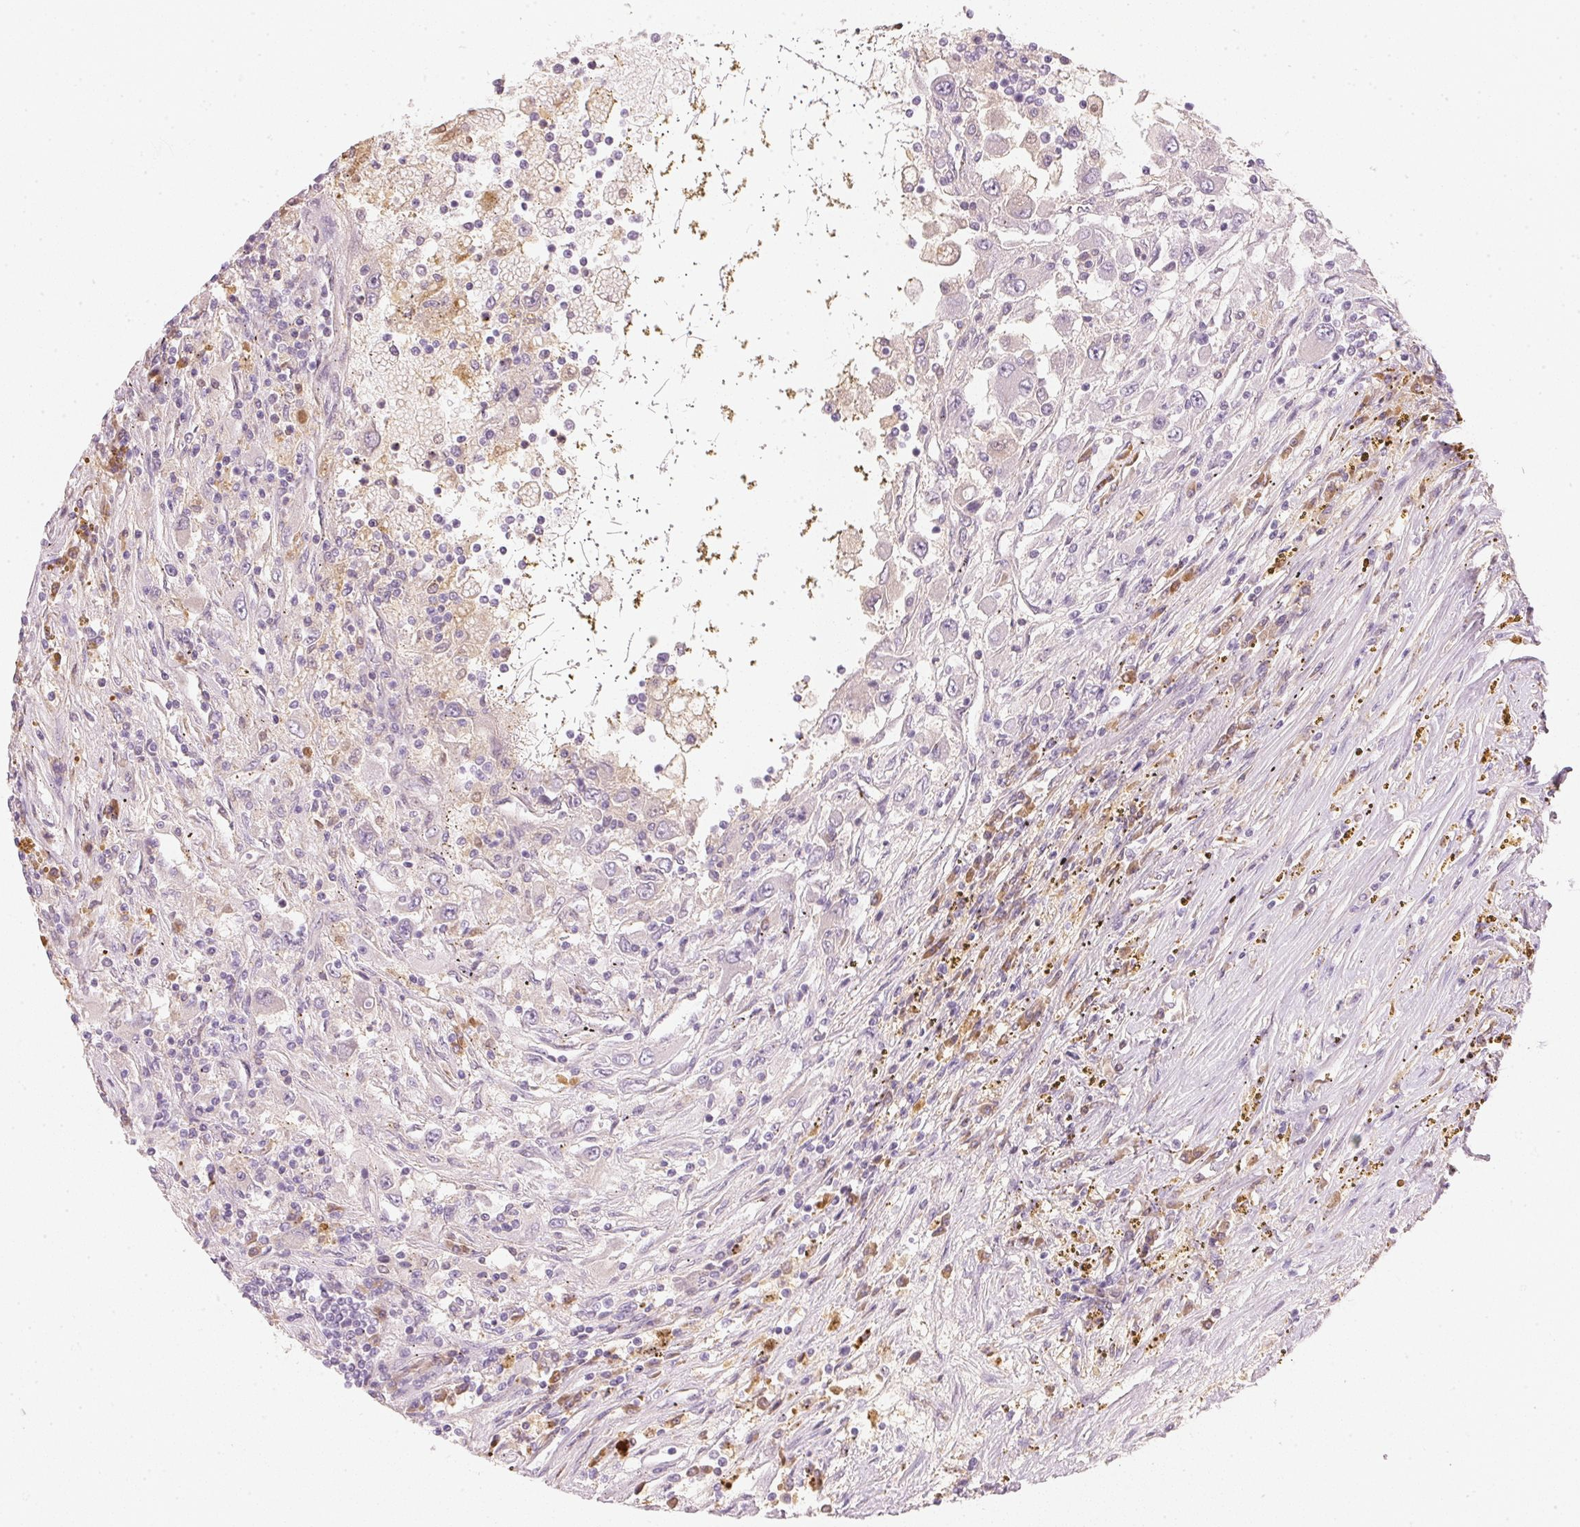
{"staining": {"intensity": "negative", "quantity": "none", "location": "none"}, "tissue": "renal cancer", "cell_type": "Tumor cells", "image_type": "cancer", "snomed": [{"axis": "morphology", "description": "Adenocarcinoma, NOS"}, {"axis": "topography", "description": "Kidney"}], "caption": "Adenocarcinoma (renal) was stained to show a protein in brown. There is no significant positivity in tumor cells.", "gene": "RMDN2", "patient": {"sex": "female", "age": 67}}